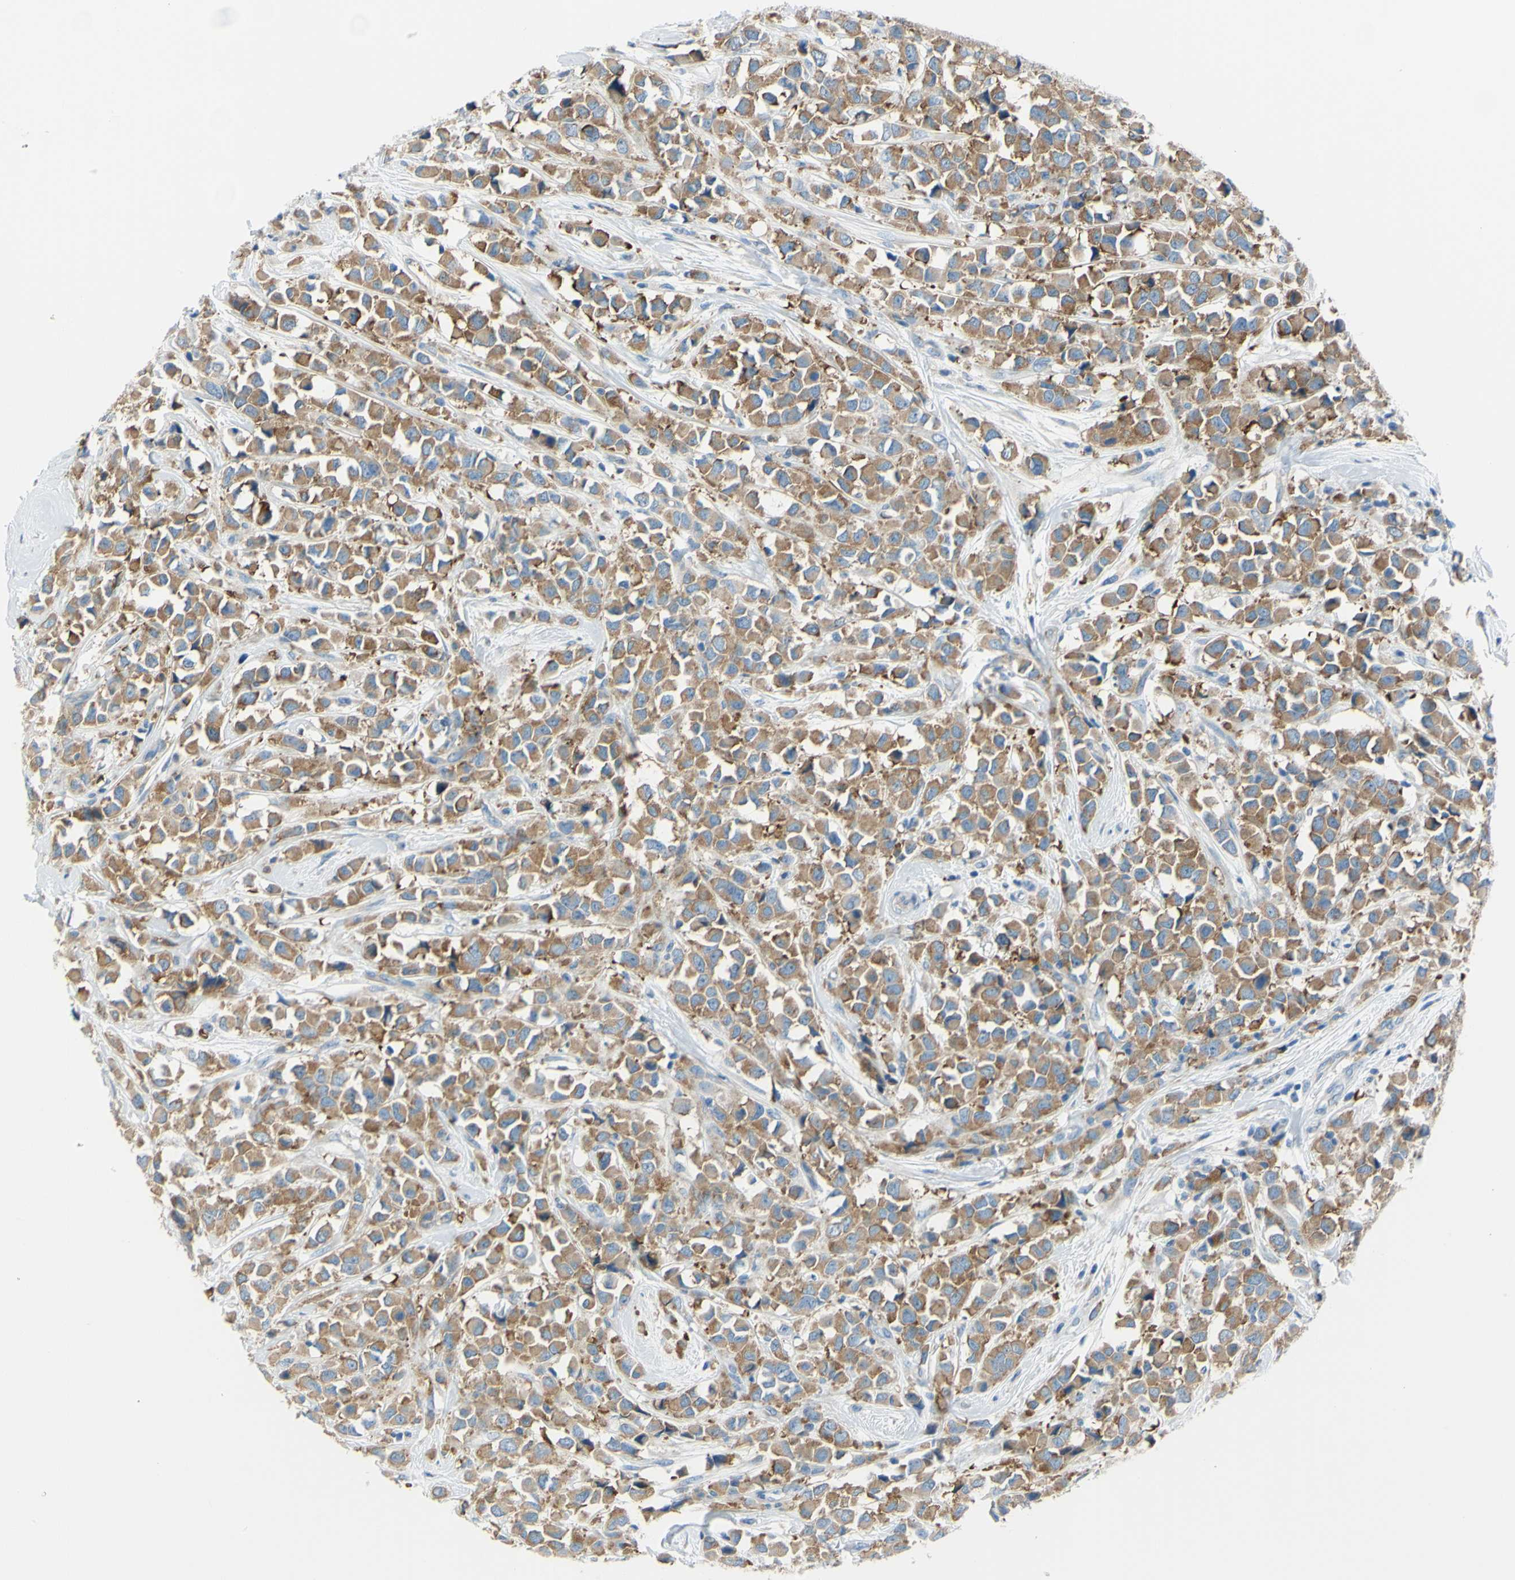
{"staining": {"intensity": "moderate", "quantity": ">75%", "location": "cytoplasmic/membranous"}, "tissue": "breast cancer", "cell_type": "Tumor cells", "image_type": "cancer", "snomed": [{"axis": "morphology", "description": "Duct carcinoma"}, {"axis": "topography", "description": "Breast"}], "caption": "The immunohistochemical stain labels moderate cytoplasmic/membranous expression in tumor cells of breast cancer tissue.", "gene": "FRMD4B", "patient": {"sex": "female", "age": 61}}